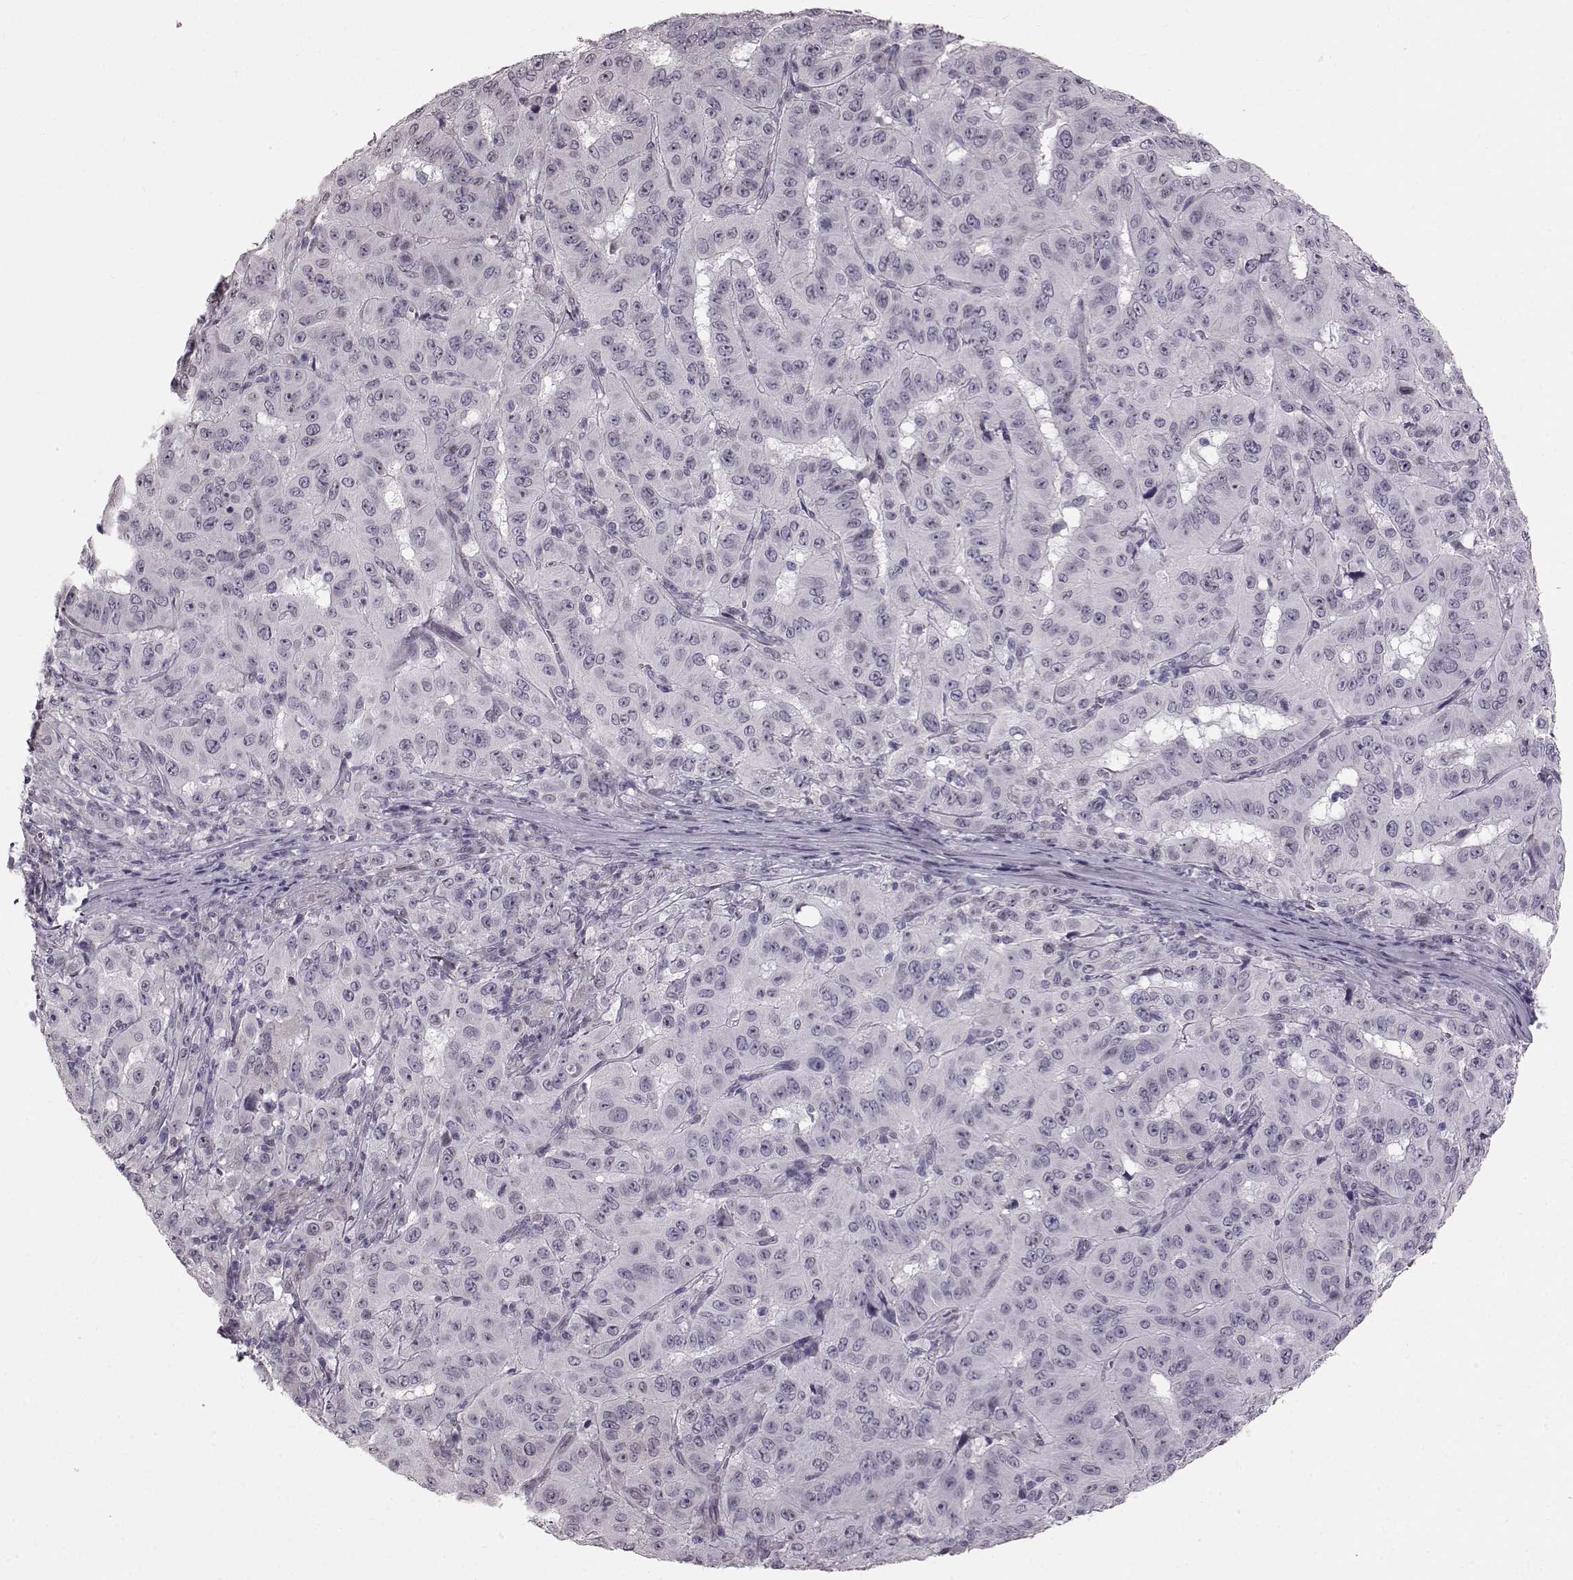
{"staining": {"intensity": "negative", "quantity": "none", "location": "none"}, "tissue": "pancreatic cancer", "cell_type": "Tumor cells", "image_type": "cancer", "snomed": [{"axis": "morphology", "description": "Adenocarcinoma, NOS"}, {"axis": "topography", "description": "Pancreas"}], "caption": "DAB immunohistochemical staining of human pancreatic cancer (adenocarcinoma) reveals no significant staining in tumor cells.", "gene": "TCHHL1", "patient": {"sex": "male", "age": 63}}